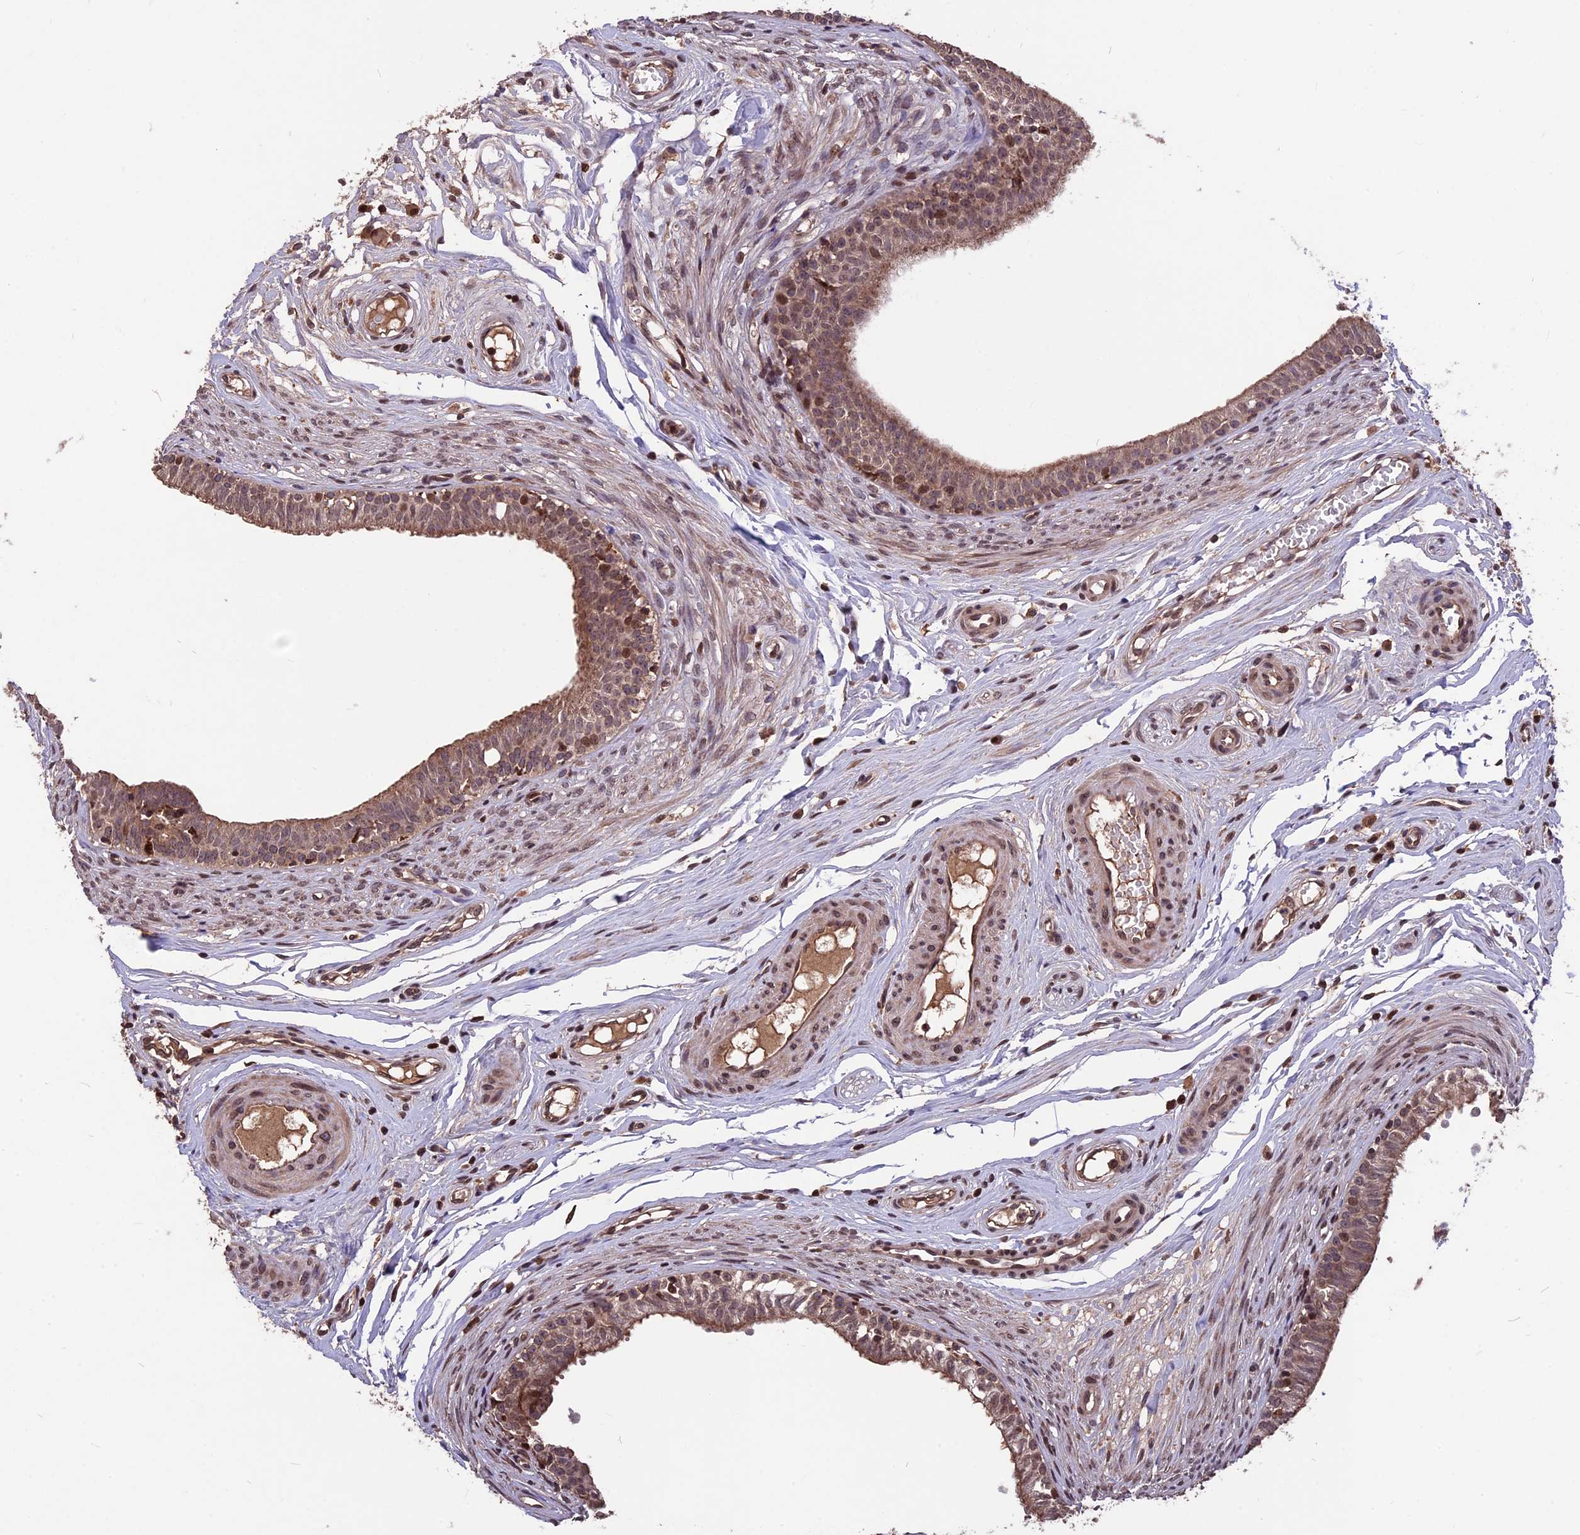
{"staining": {"intensity": "moderate", "quantity": ">75%", "location": "cytoplasmic/membranous,nuclear"}, "tissue": "epididymis", "cell_type": "Glandular cells", "image_type": "normal", "snomed": [{"axis": "morphology", "description": "Normal tissue, NOS"}, {"axis": "topography", "description": "Epididymis, spermatic cord, NOS"}], "caption": "Epididymis stained for a protein shows moderate cytoplasmic/membranous,nuclear positivity in glandular cells. Using DAB (brown) and hematoxylin (blue) stains, captured at high magnification using brightfield microscopy.", "gene": "ZNF598", "patient": {"sex": "male", "age": 22}}